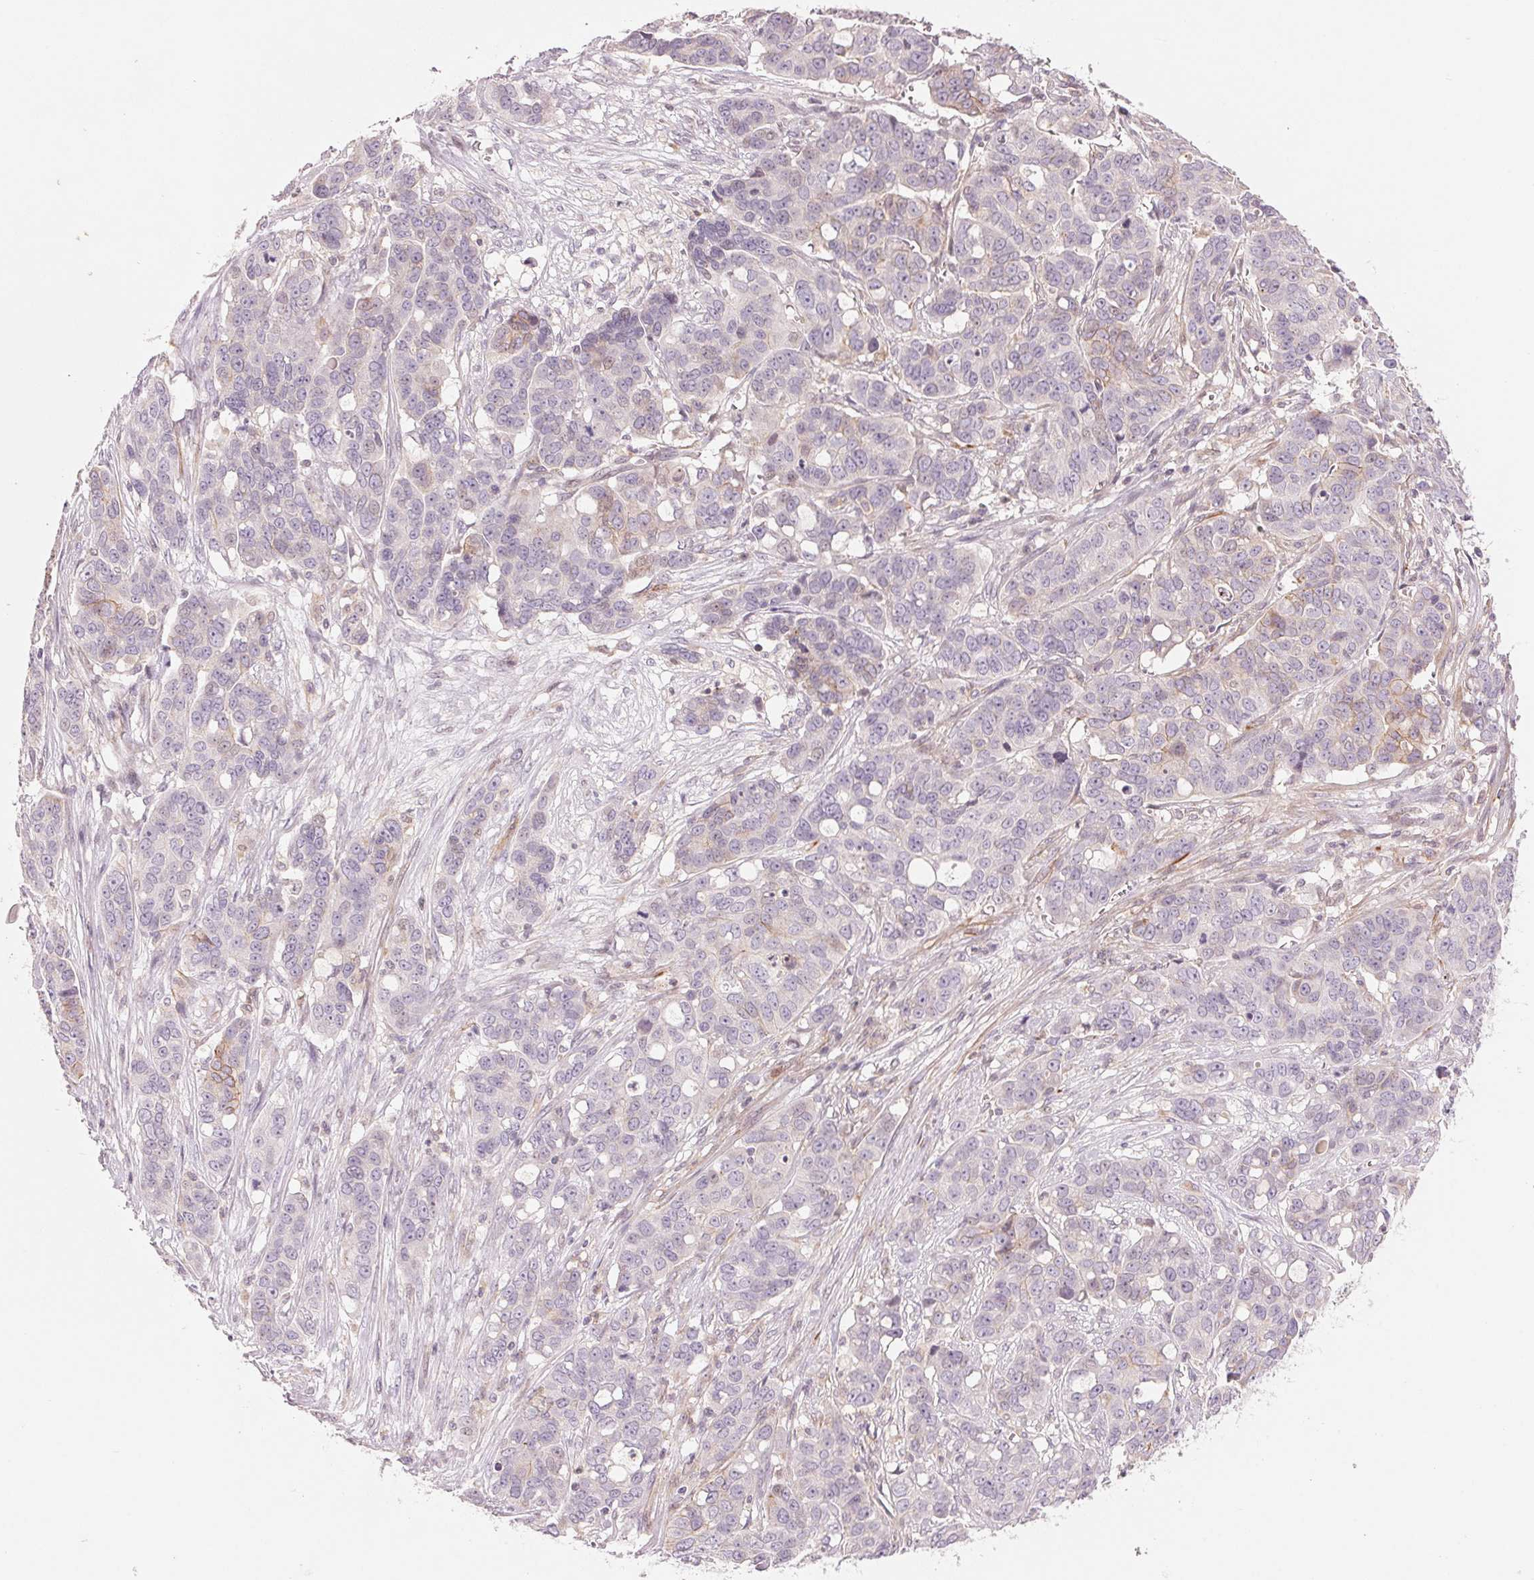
{"staining": {"intensity": "weak", "quantity": "<25%", "location": "cytoplasmic/membranous"}, "tissue": "ovarian cancer", "cell_type": "Tumor cells", "image_type": "cancer", "snomed": [{"axis": "morphology", "description": "Carcinoma, endometroid"}, {"axis": "topography", "description": "Ovary"}], "caption": "Ovarian cancer (endometroid carcinoma) stained for a protein using IHC shows no staining tumor cells.", "gene": "SLC17A4", "patient": {"sex": "female", "age": 78}}